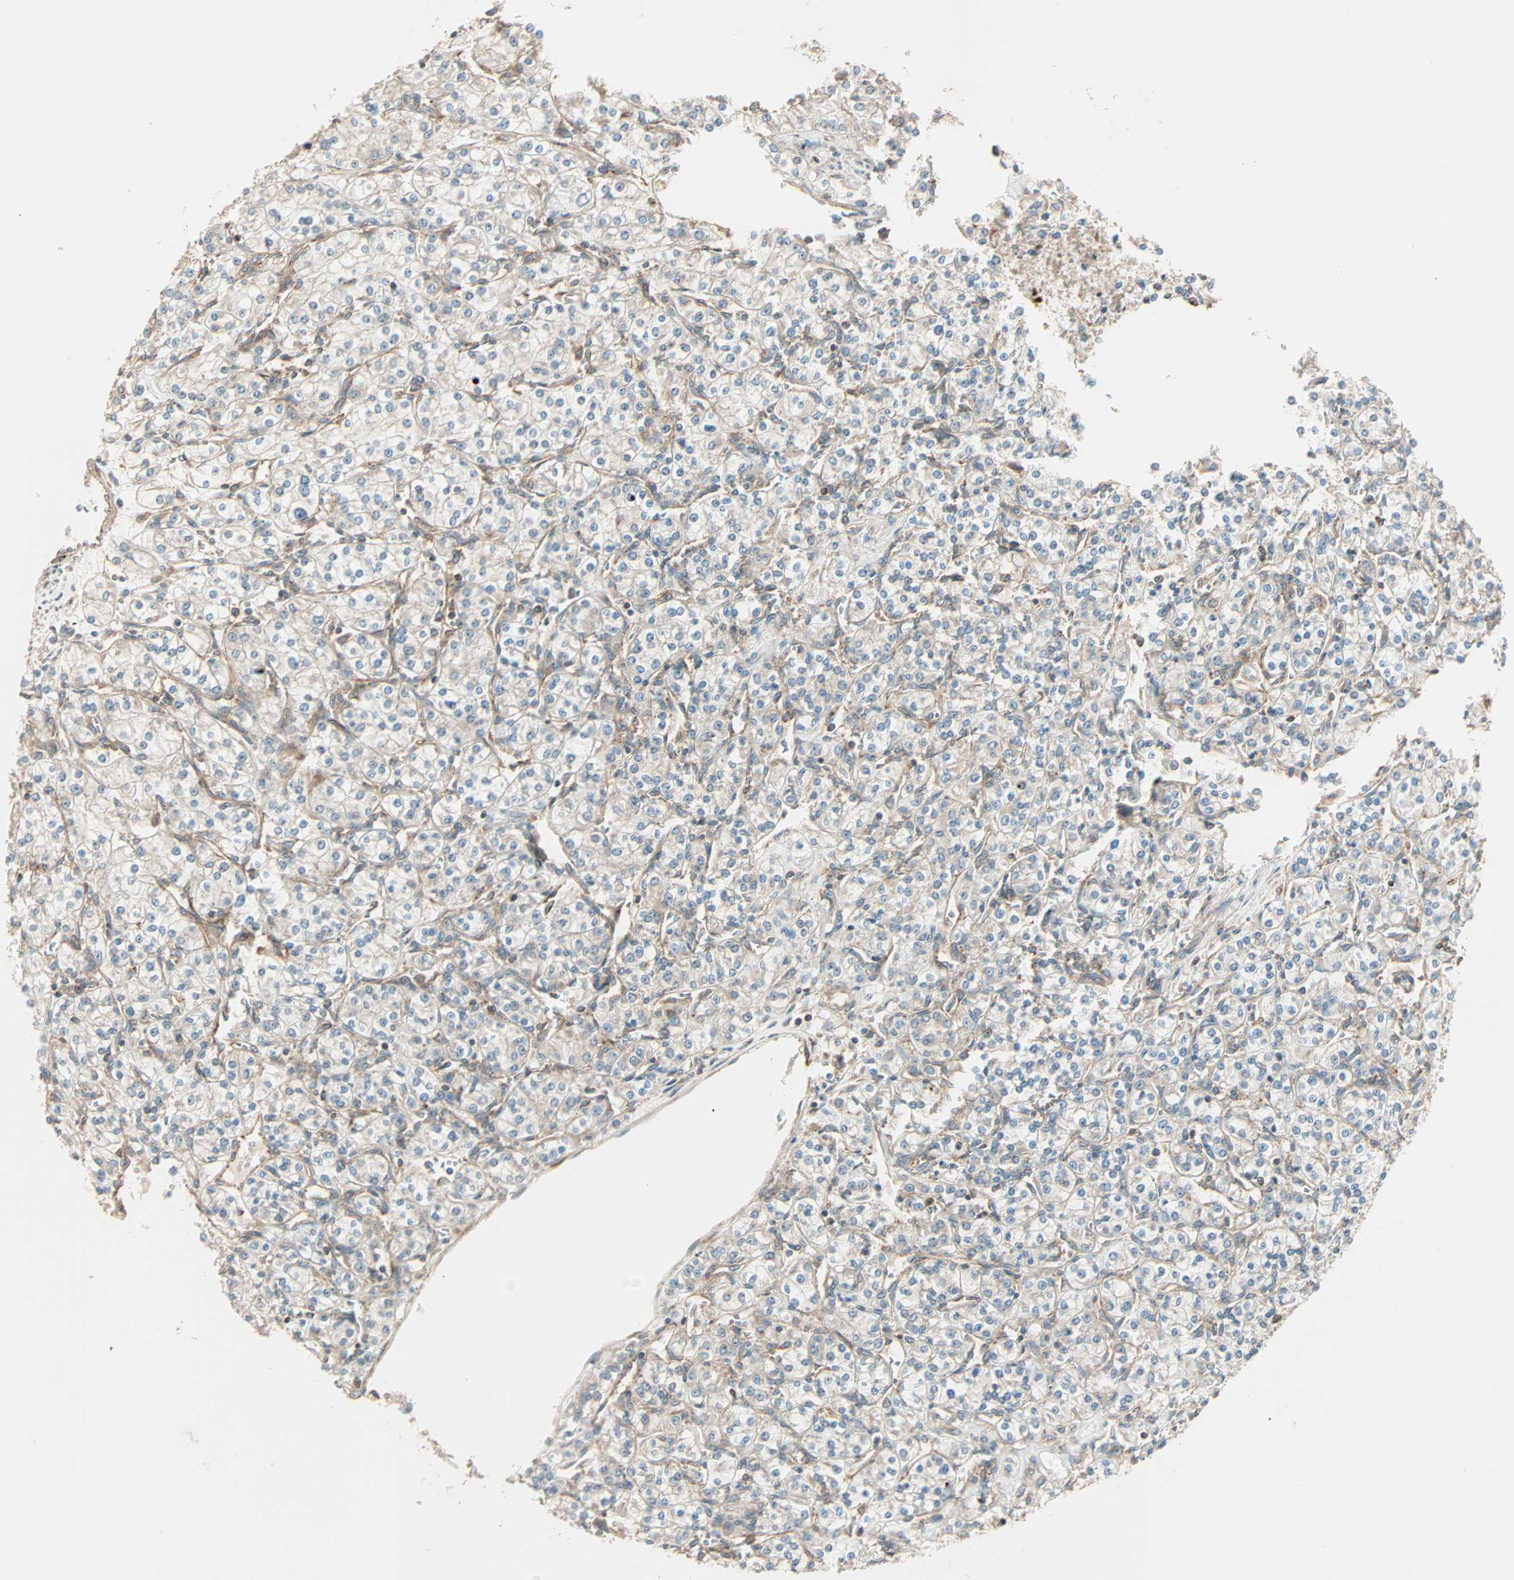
{"staining": {"intensity": "weak", "quantity": "25%-75%", "location": "cytoplasmic/membranous"}, "tissue": "renal cancer", "cell_type": "Tumor cells", "image_type": "cancer", "snomed": [{"axis": "morphology", "description": "Adenocarcinoma, NOS"}, {"axis": "topography", "description": "Kidney"}], "caption": "Adenocarcinoma (renal) was stained to show a protein in brown. There is low levels of weak cytoplasmic/membranous positivity in approximately 25%-75% of tumor cells. (brown staining indicates protein expression, while blue staining denotes nuclei).", "gene": "PNPLA6", "patient": {"sex": "male", "age": 77}}